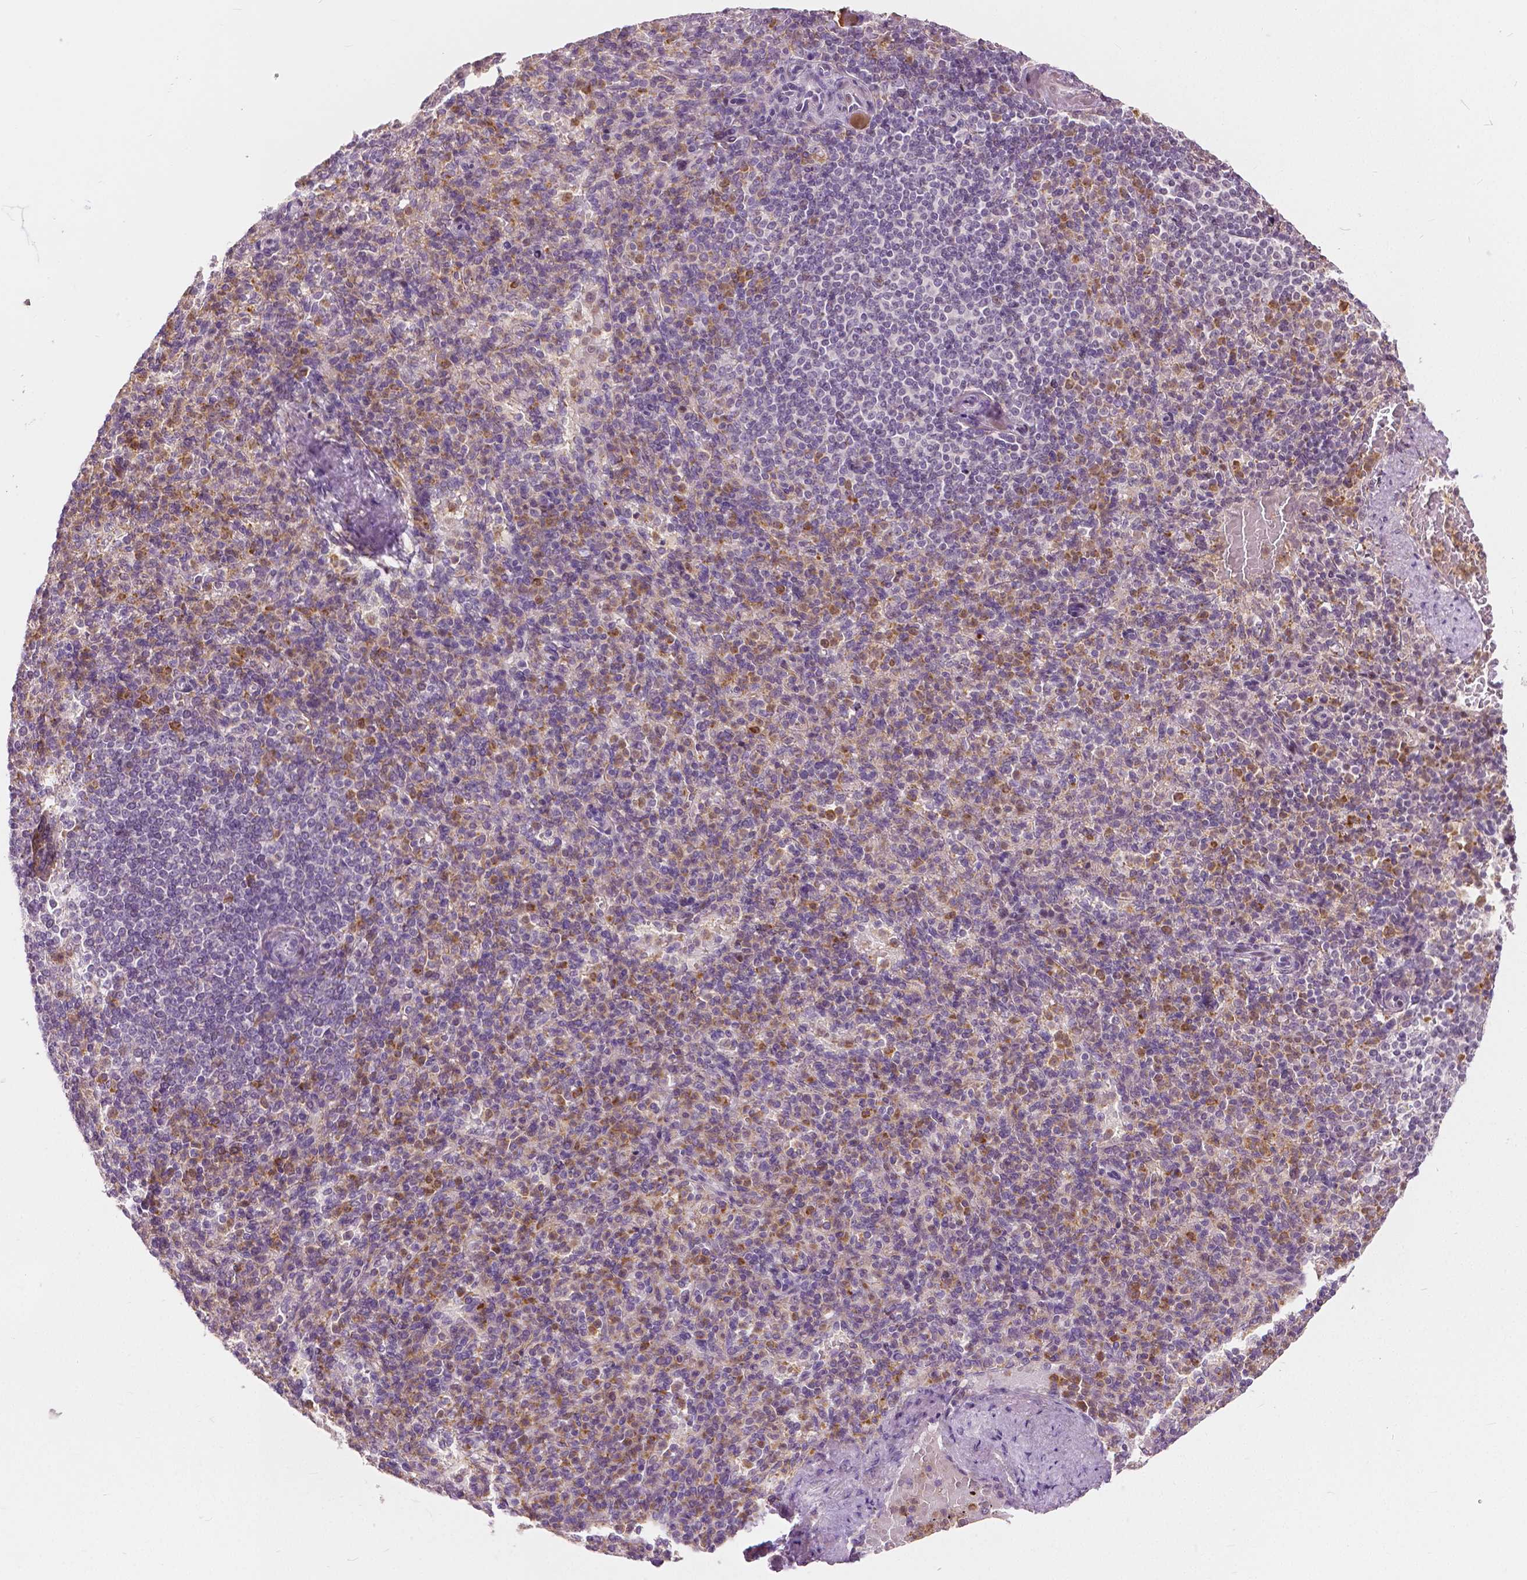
{"staining": {"intensity": "moderate", "quantity": "<25%", "location": "cytoplasmic/membranous"}, "tissue": "spleen", "cell_type": "Cells in red pulp", "image_type": "normal", "snomed": [{"axis": "morphology", "description": "Normal tissue, NOS"}, {"axis": "topography", "description": "Spleen"}], "caption": "Spleen stained with DAB (3,3'-diaminobenzidine) IHC shows low levels of moderate cytoplasmic/membranous expression in about <25% of cells in red pulp.", "gene": "DLX6", "patient": {"sex": "female", "age": 74}}